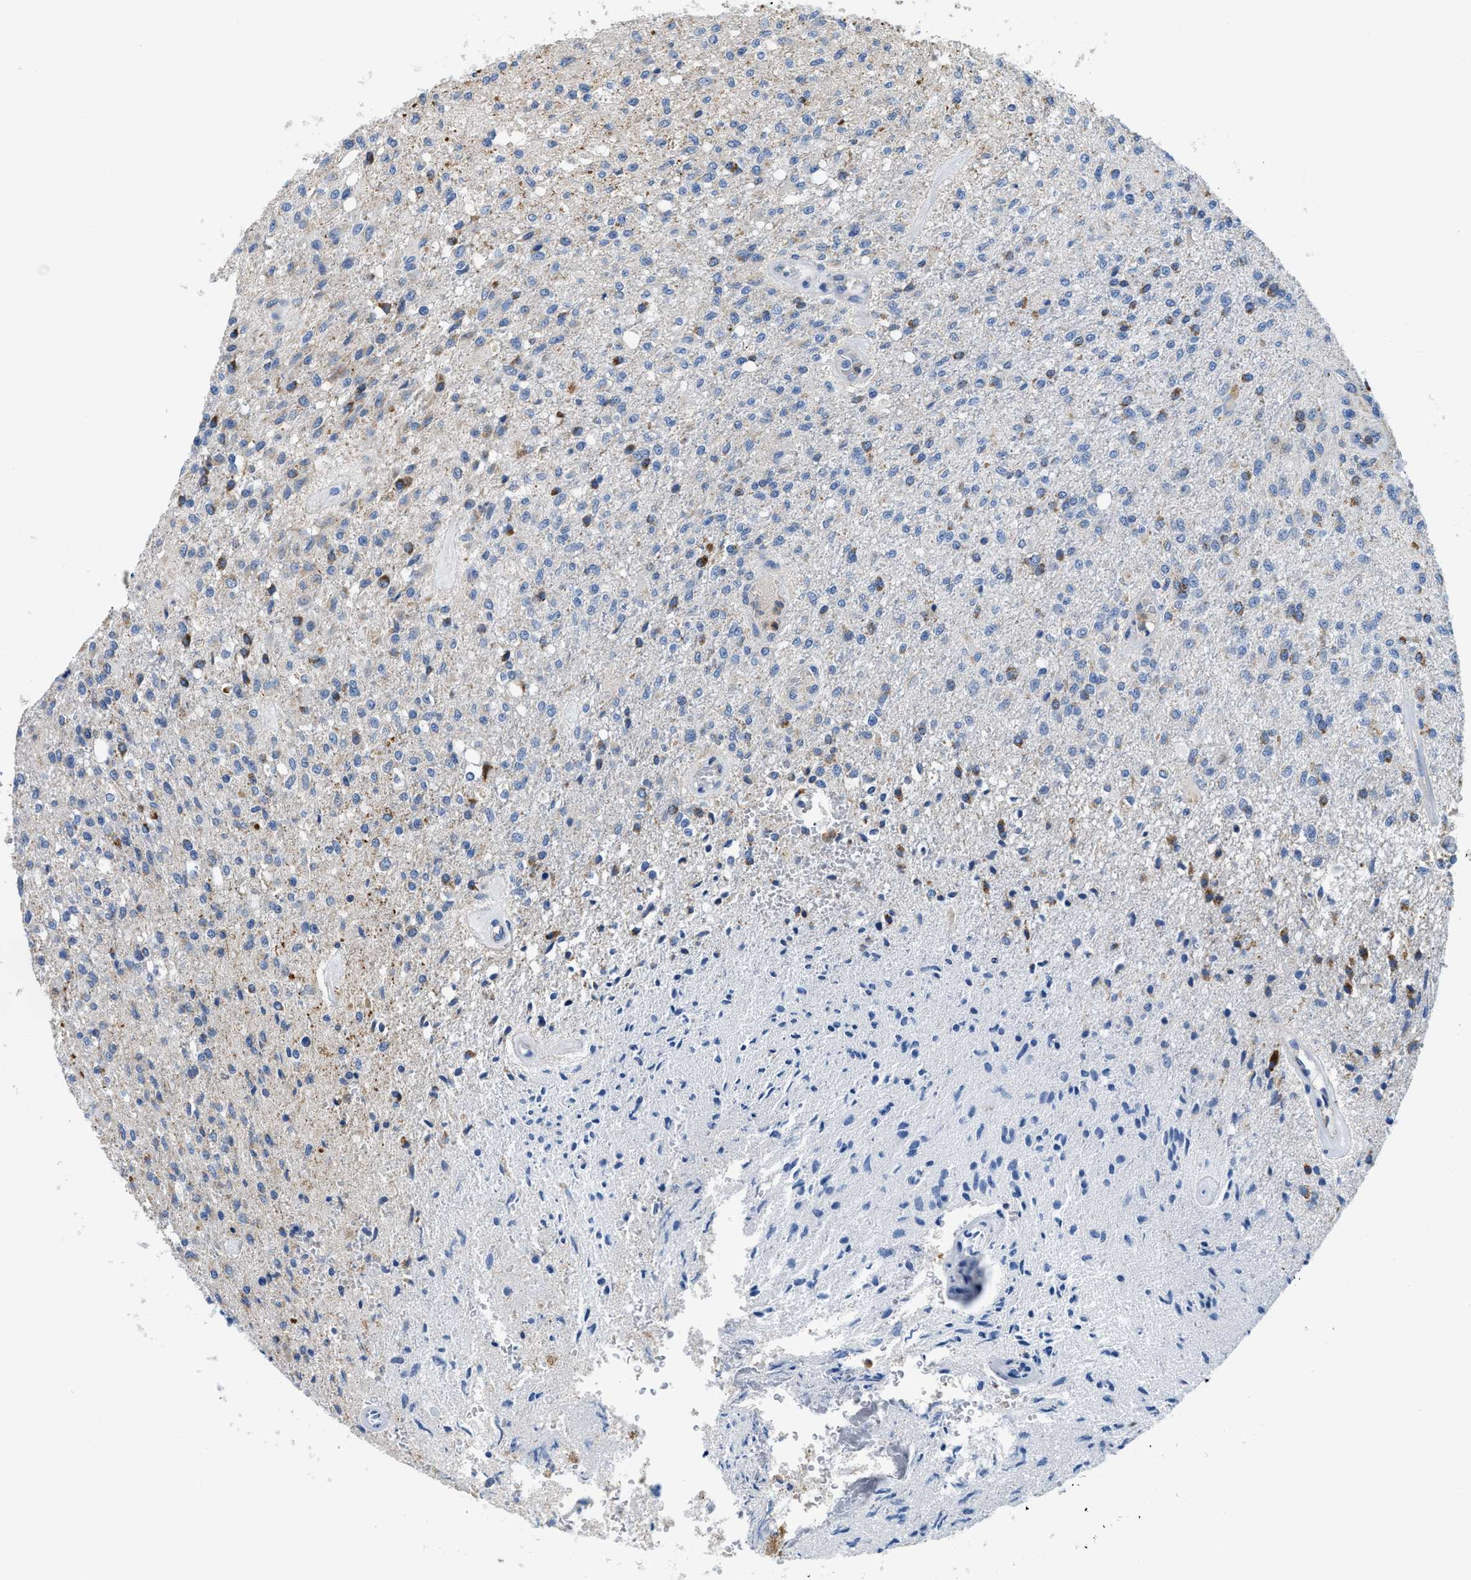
{"staining": {"intensity": "moderate", "quantity": "<25%", "location": "cytoplasmic/membranous"}, "tissue": "glioma", "cell_type": "Tumor cells", "image_type": "cancer", "snomed": [{"axis": "morphology", "description": "Normal tissue, NOS"}, {"axis": "morphology", "description": "Glioma, malignant, High grade"}, {"axis": "topography", "description": "Cerebral cortex"}], "caption": "Glioma stained with a protein marker displays moderate staining in tumor cells.", "gene": "SLC25A13", "patient": {"sex": "male", "age": 77}}